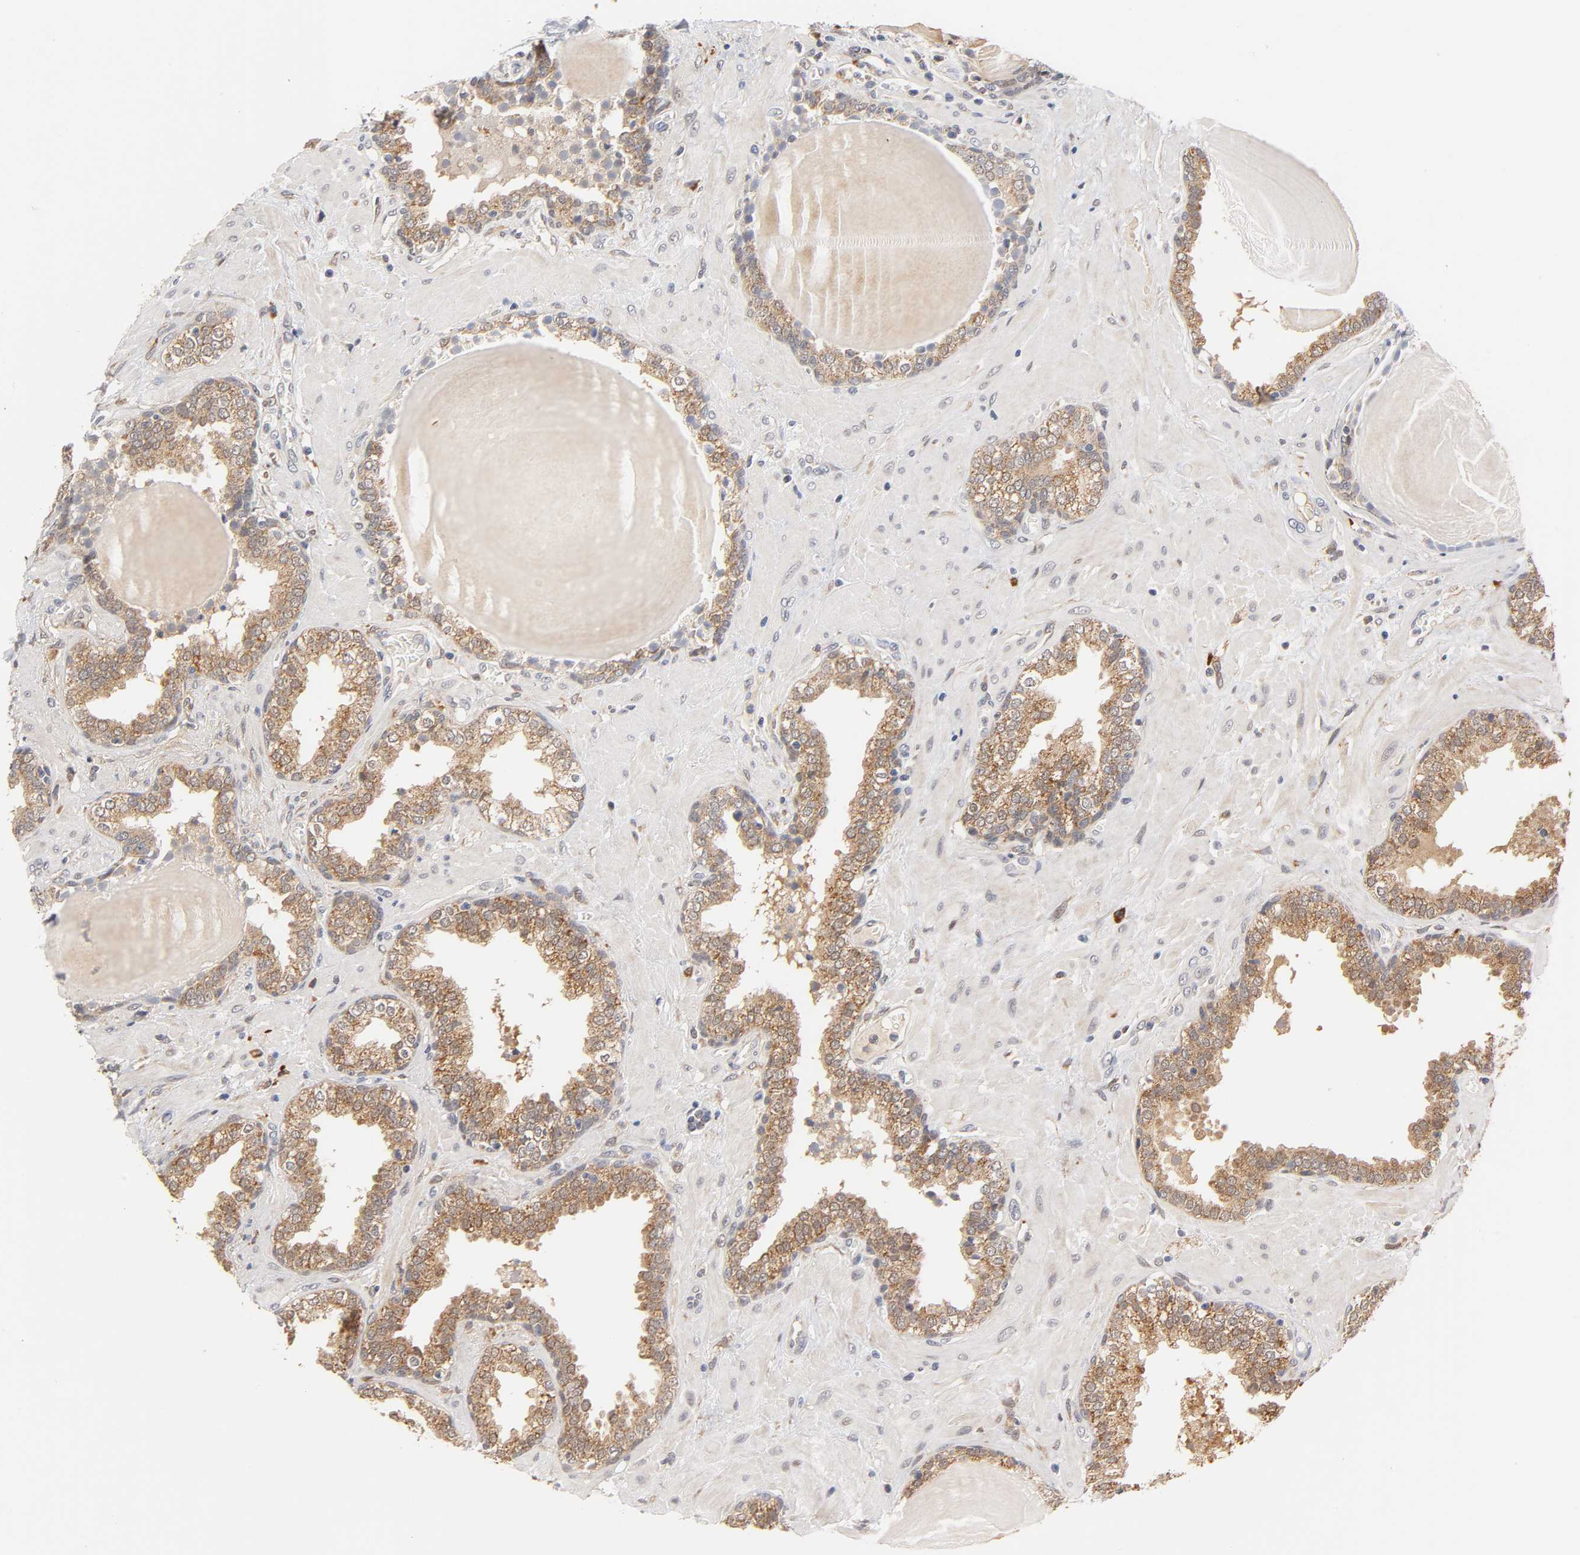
{"staining": {"intensity": "moderate", "quantity": ">75%", "location": "cytoplasmic/membranous"}, "tissue": "prostate", "cell_type": "Glandular cells", "image_type": "normal", "snomed": [{"axis": "morphology", "description": "Normal tissue, NOS"}, {"axis": "topography", "description": "Prostate"}], "caption": "Protein staining of normal prostate reveals moderate cytoplasmic/membranous positivity in about >75% of glandular cells. The staining was performed using DAB (3,3'-diaminobenzidine) to visualize the protein expression in brown, while the nuclei were stained in blue with hematoxylin (Magnification: 20x).", "gene": "GSTZ1", "patient": {"sex": "male", "age": 51}}